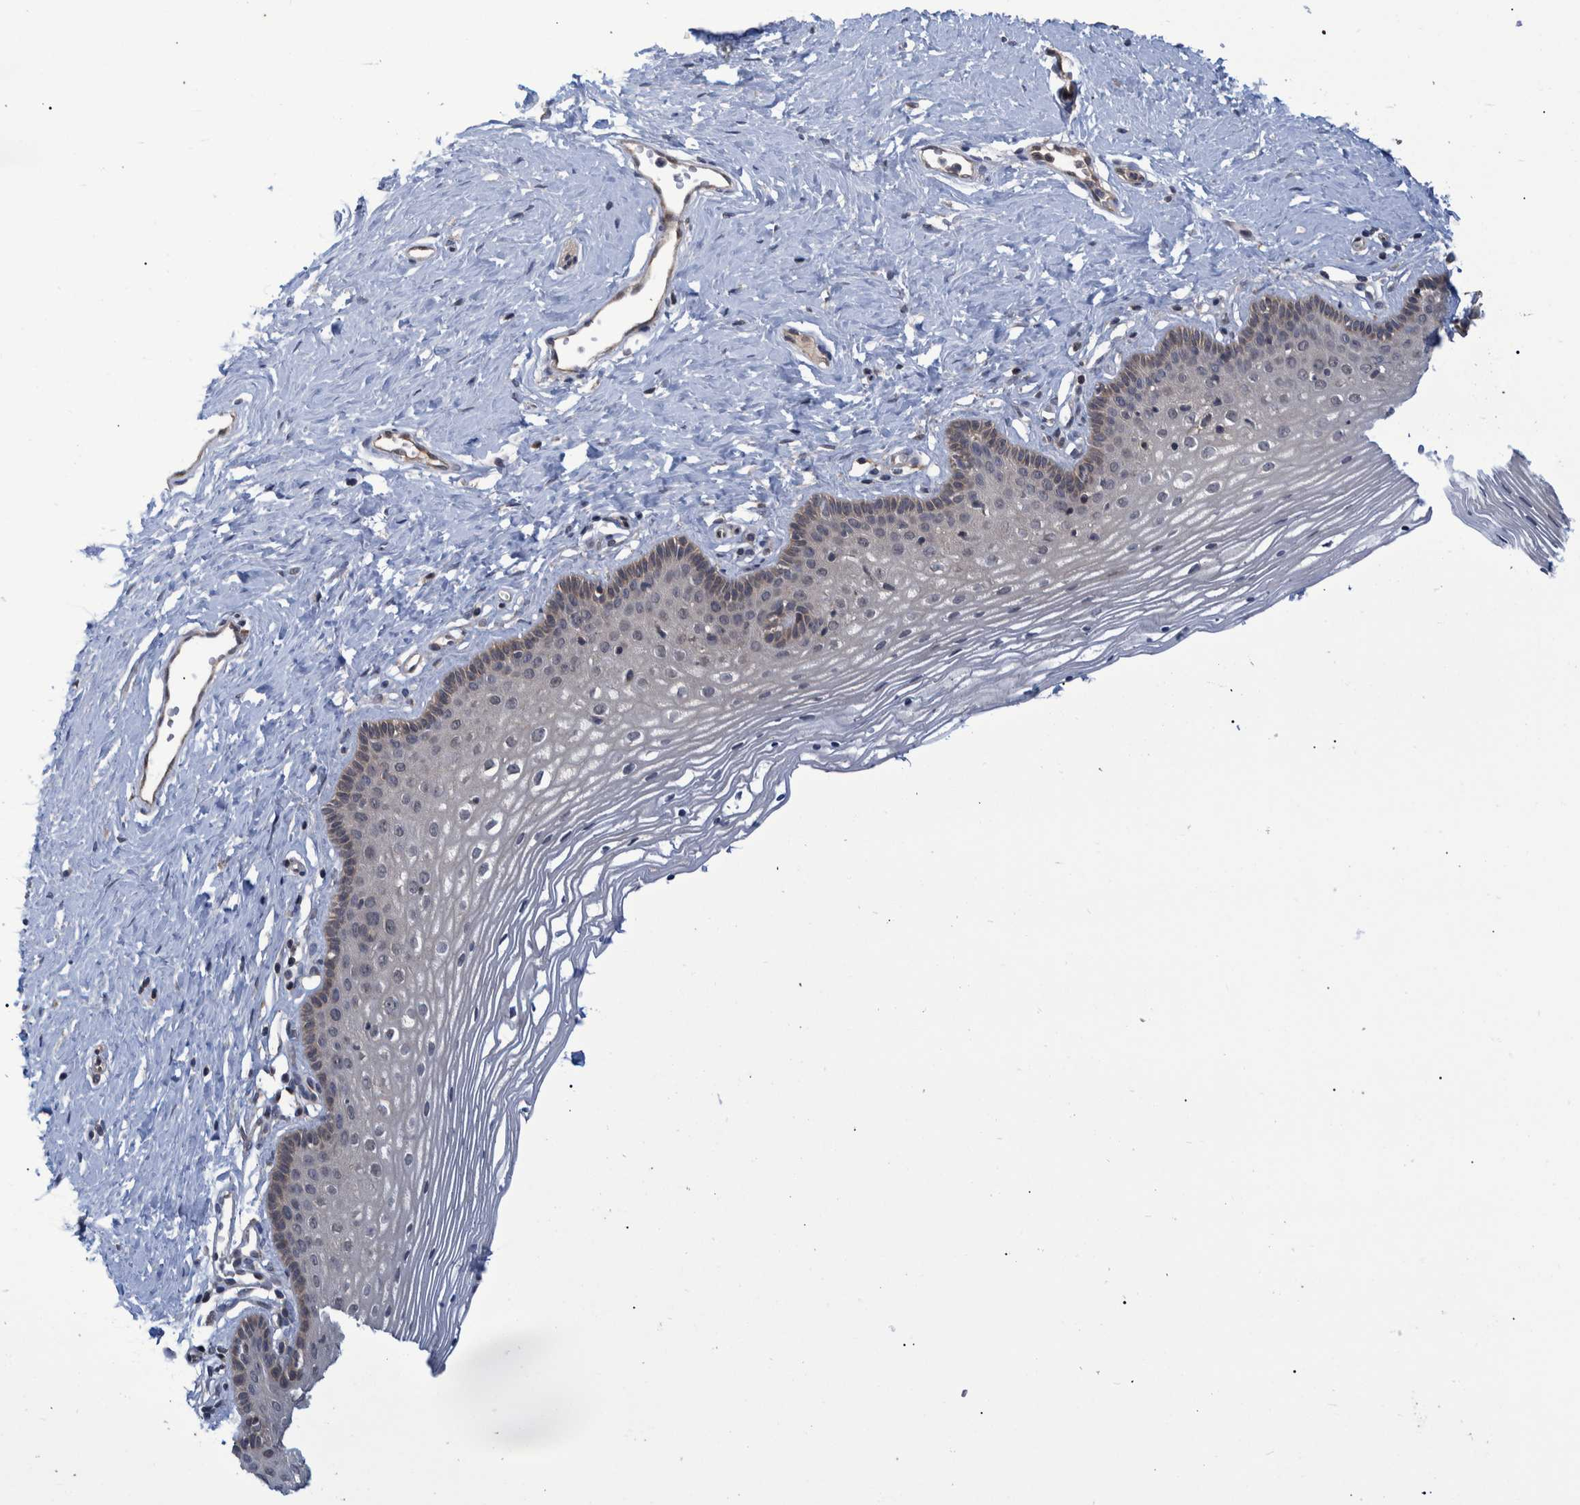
{"staining": {"intensity": "weak", "quantity": "<25%", "location": "cytoplasmic/membranous"}, "tissue": "vagina", "cell_type": "Squamous epithelial cells", "image_type": "normal", "snomed": [{"axis": "morphology", "description": "Normal tissue, NOS"}, {"axis": "topography", "description": "Vagina"}], "caption": "The micrograph shows no staining of squamous epithelial cells in normal vagina.", "gene": "PCYT2", "patient": {"sex": "female", "age": 32}}